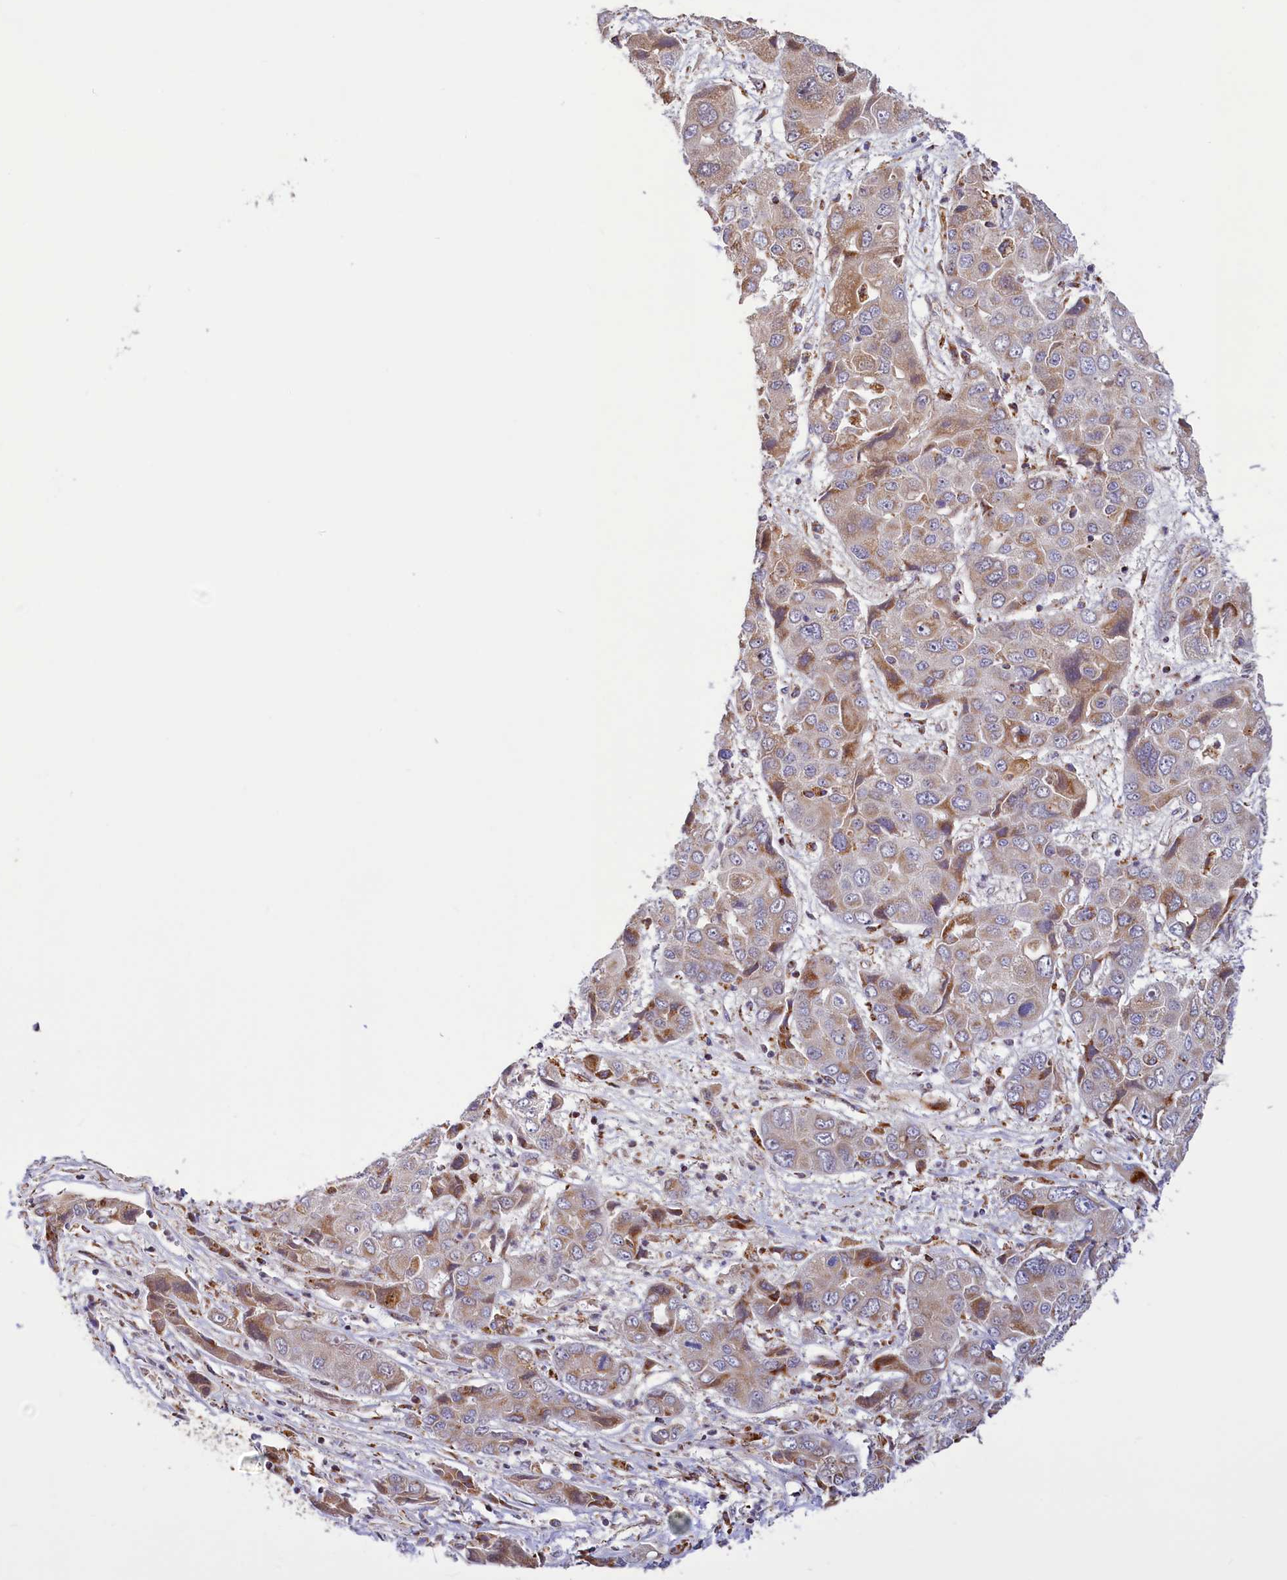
{"staining": {"intensity": "moderate", "quantity": "25%-75%", "location": "cytoplasmic/membranous"}, "tissue": "liver cancer", "cell_type": "Tumor cells", "image_type": "cancer", "snomed": [{"axis": "morphology", "description": "Cholangiocarcinoma"}, {"axis": "topography", "description": "Liver"}], "caption": "The histopathology image exhibits staining of cholangiocarcinoma (liver), revealing moderate cytoplasmic/membranous protein positivity (brown color) within tumor cells.", "gene": "DYNC2H1", "patient": {"sex": "male", "age": 67}}